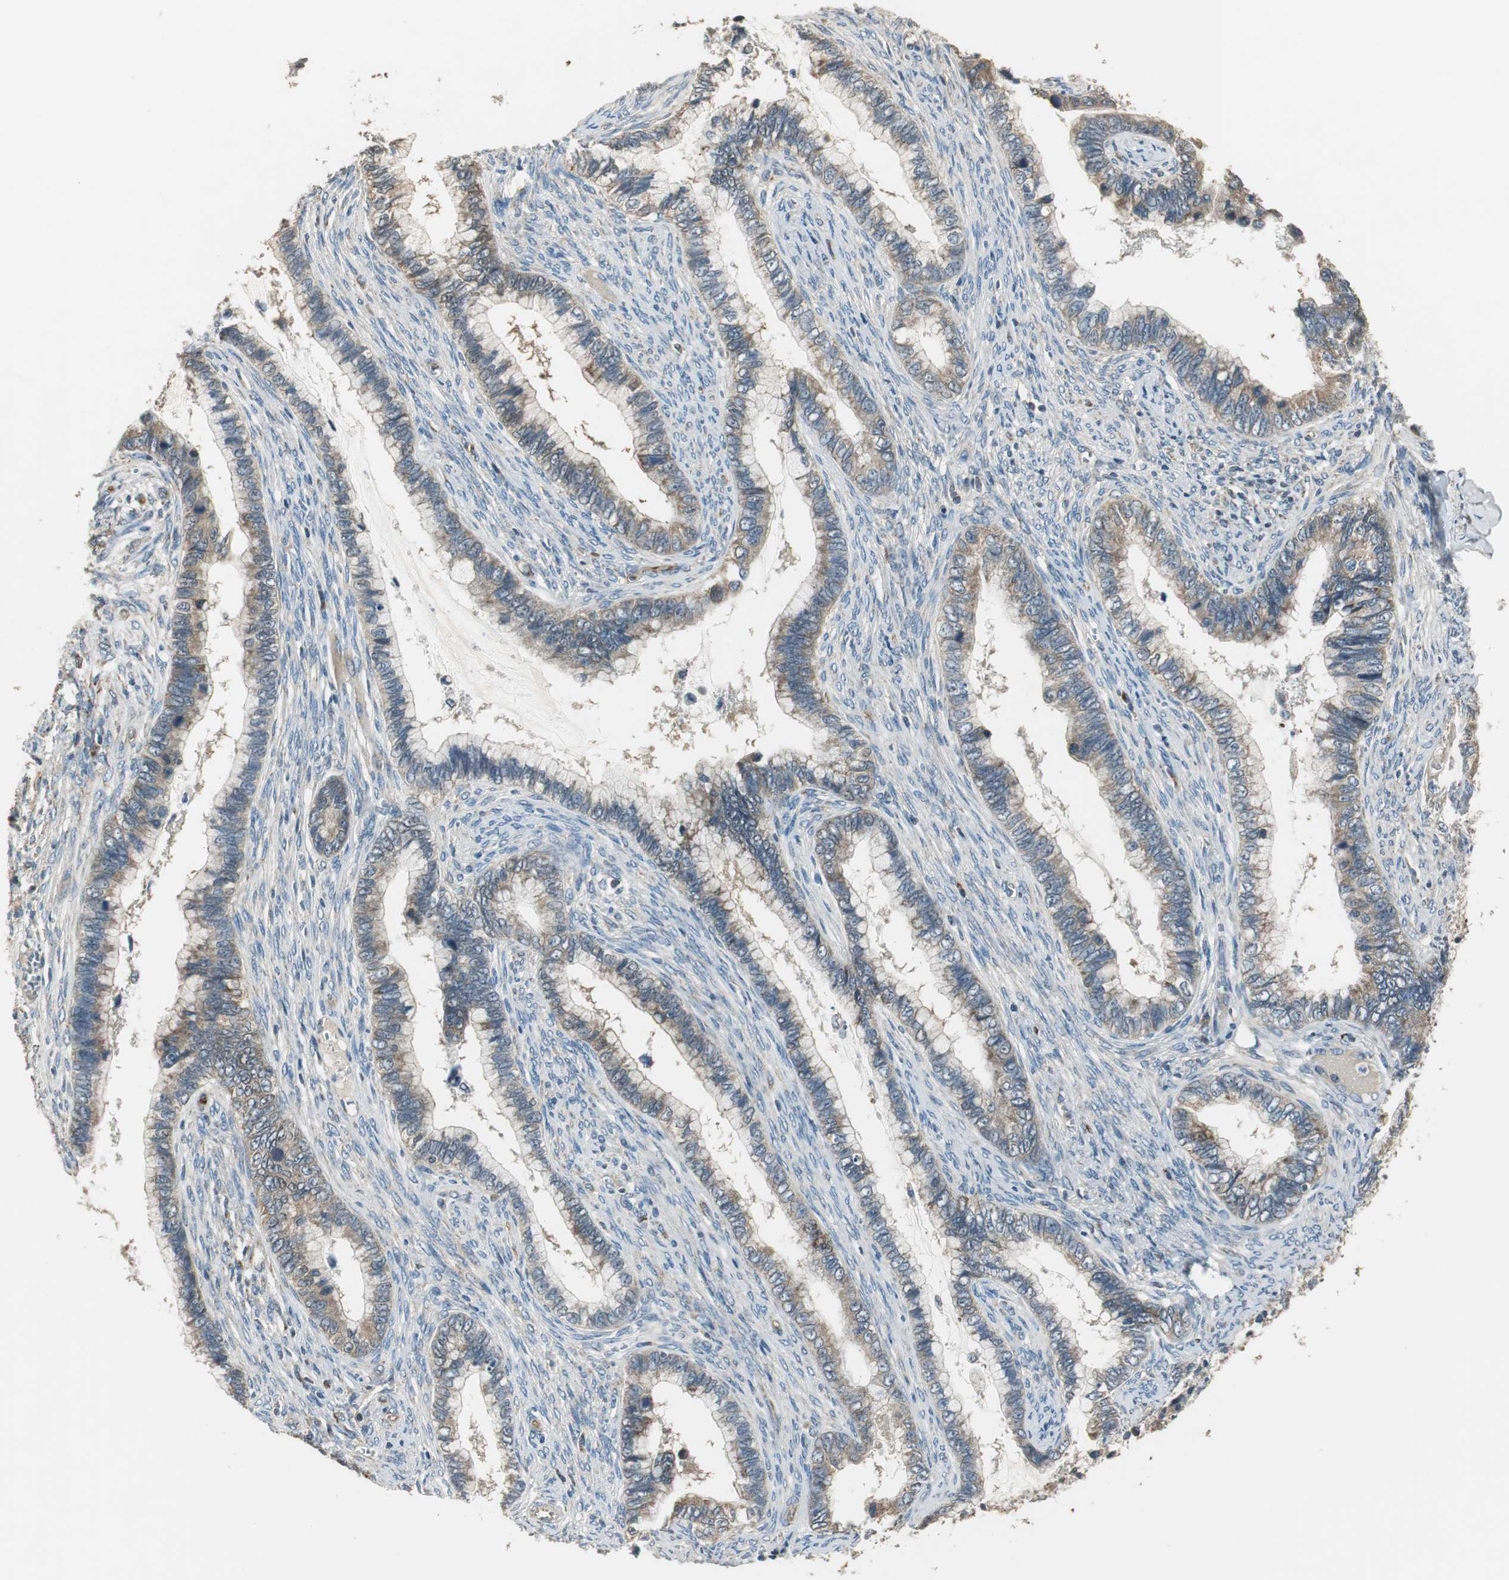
{"staining": {"intensity": "weak", "quantity": ">75%", "location": "cytoplasmic/membranous"}, "tissue": "cervical cancer", "cell_type": "Tumor cells", "image_type": "cancer", "snomed": [{"axis": "morphology", "description": "Adenocarcinoma, NOS"}, {"axis": "topography", "description": "Cervix"}], "caption": "Immunohistochemistry (IHC) micrograph of neoplastic tissue: cervical cancer (adenocarcinoma) stained using immunohistochemistry (IHC) displays low levels of weak protein expression localized specifically in the cytoplasmic/membranous of tumor cells, appearing as a cytoplasmic/membranous brown color.", "gene": "MSTO1", "patient": {"sex": "female", "age": 44}}